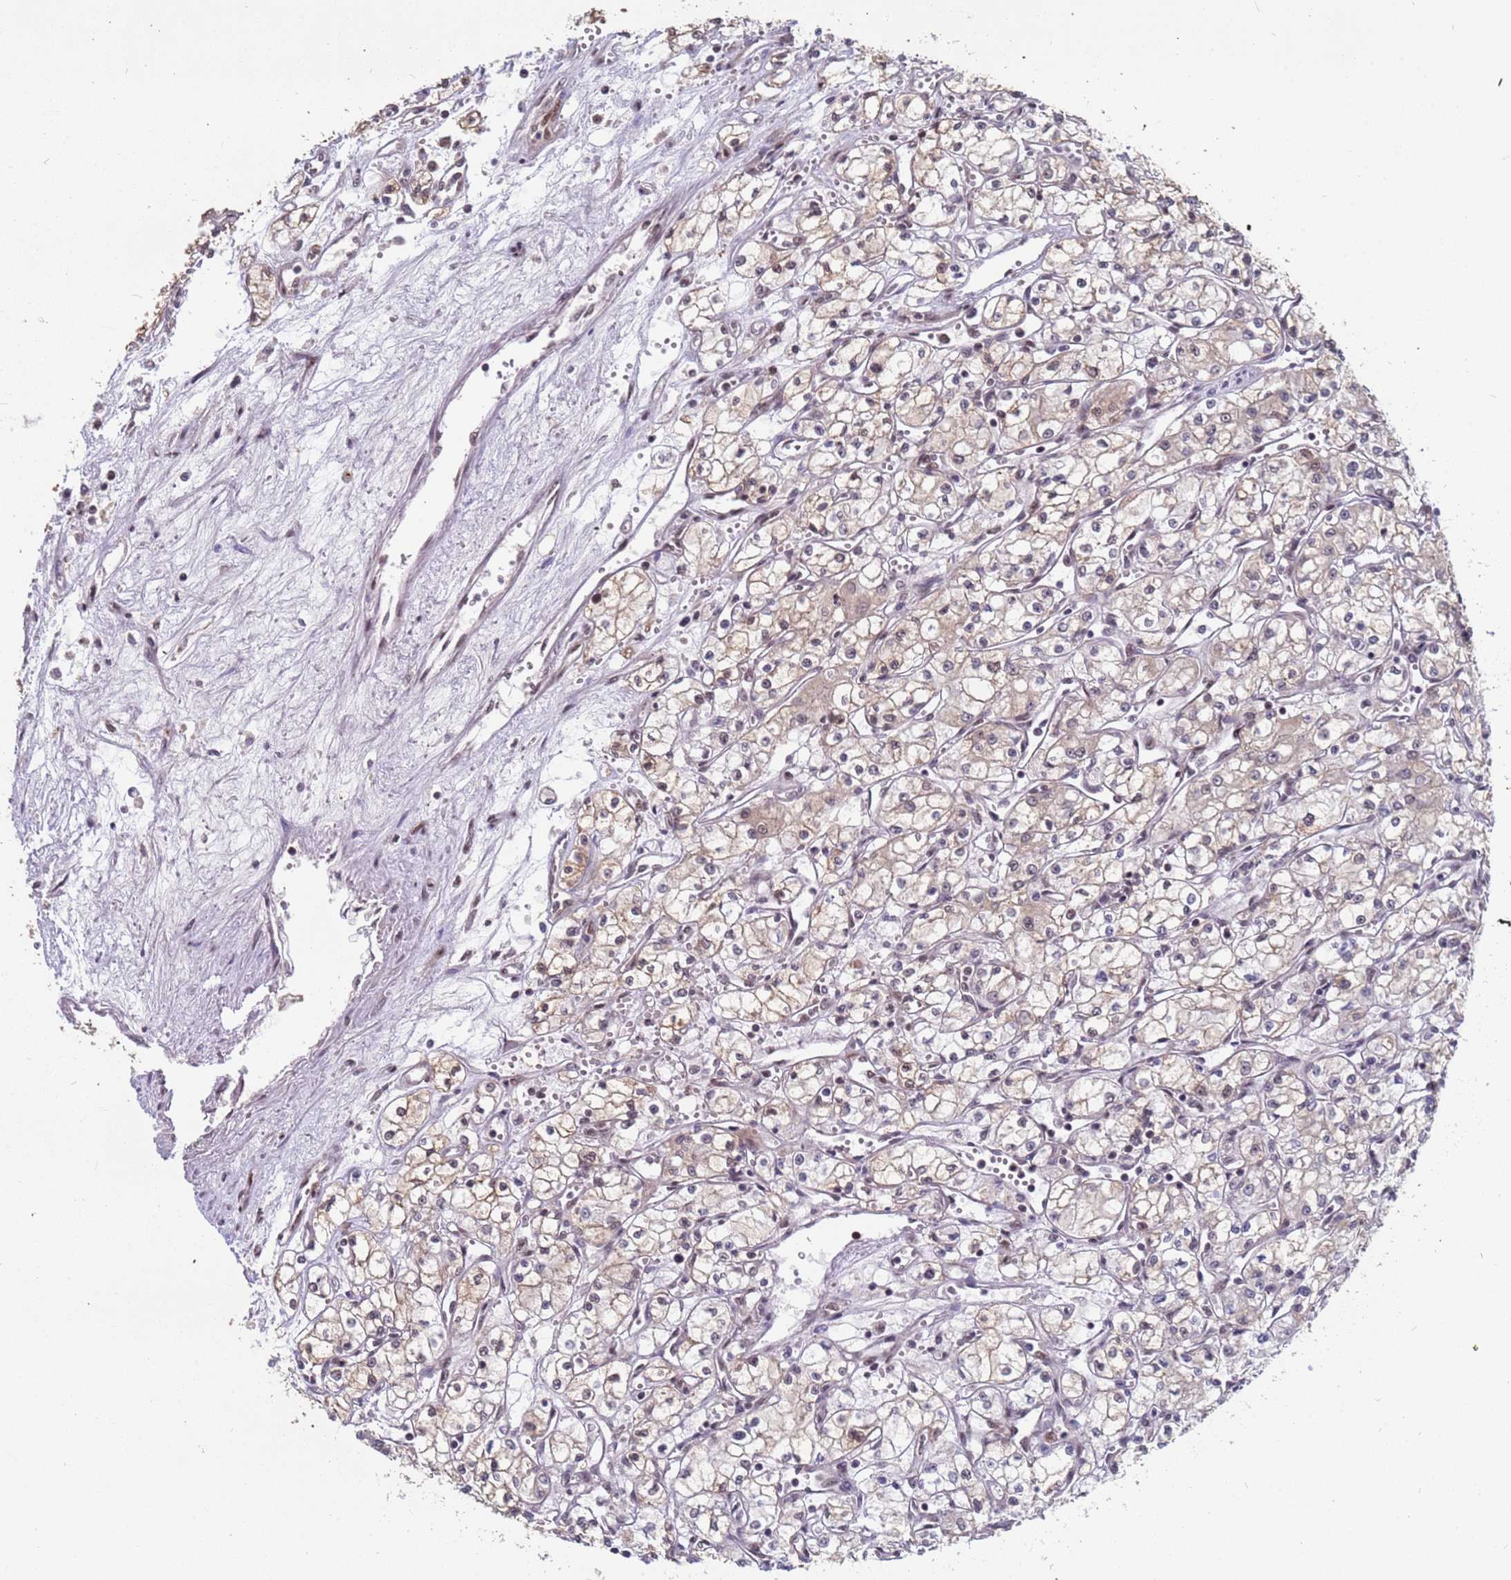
{"staining": {"intensity": "weak", "quantity": "25%-75%", "location": "cytoplasmic/membranous"}, "tissue": "renal cancer", "cell_type": "Tumor cells", "image_type": "cancer", "snomed": [{"axis": "morphology", "description": "Adenocarcinoma, NOS"}, {"axis": "topography", "description": "Kidney"}], "caption": "High-power microscopy captured an immunohistochemistry image of renal cancer (adenocarcinoma), revealing weak cytoplasmic/membranous expression in about 25%-75% of tumor cells. The protein is stained brown, and the nuclei are stained in blue (DAB IHC with brightfield microscopy, high magnification).", "gene": "DENND2B", "patient": {"sex": "male", "age": 59}}